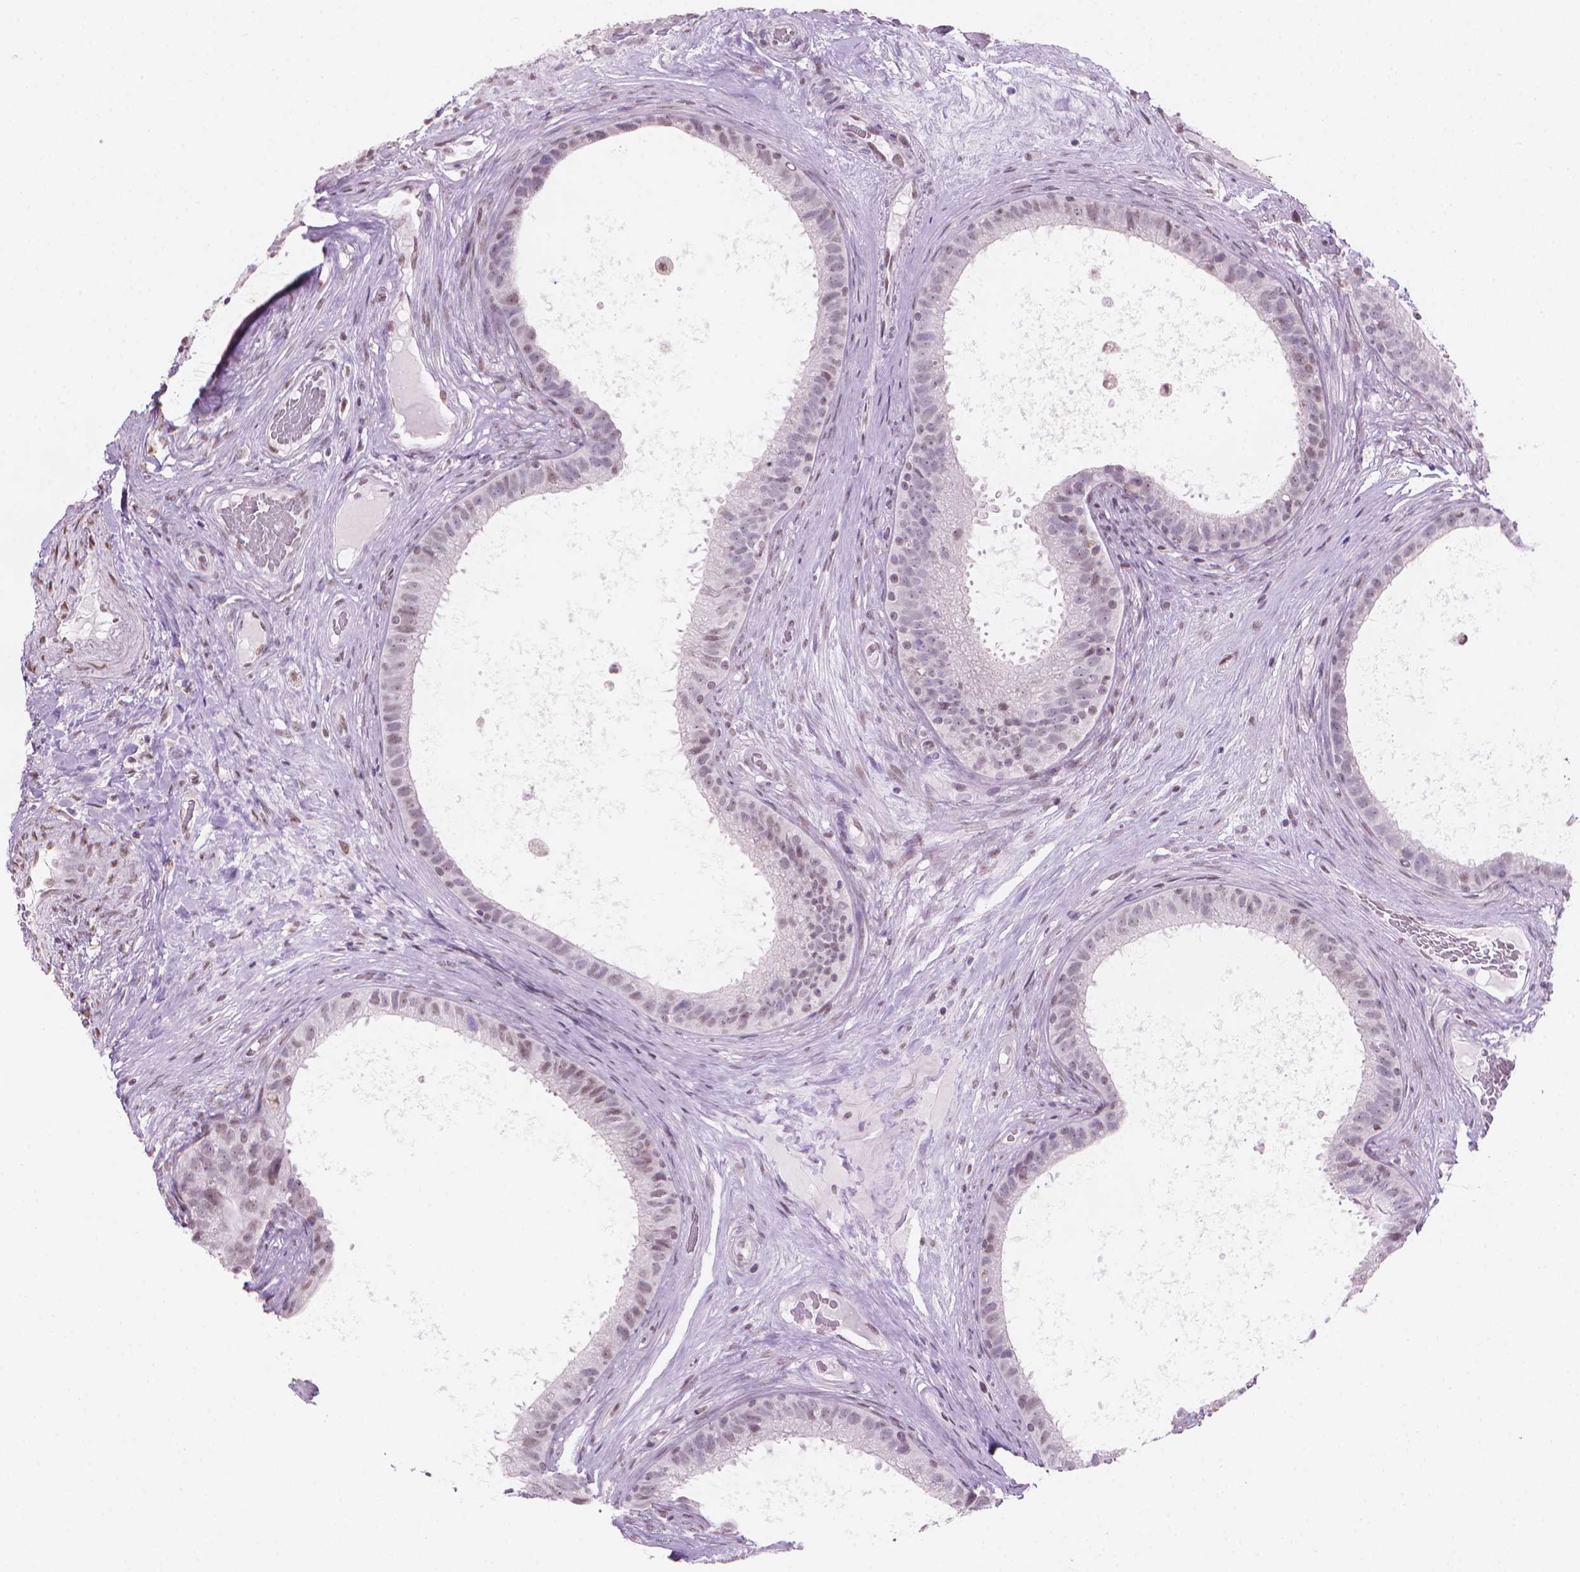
{"staining": {"intensity": "weak", "quantity": "<25%", "location": "nuclear"}, "tissue": "epididymis", "cell_type": "Glandular cells", "image_type": "normal", "snomed": [{"axis": "morphology", "description": "Normal tissue, NOS"}, {"axis": "topography", "description": "Epididymis"}], "caption": "Immunohistochemistry (IHC) histopathology image of unremarkable human epididymis stained for a protein (brown), which reveals no expression in glandular cells.", "gene": "PIAS2", "patient": {"sex": "male", "age": 59}}